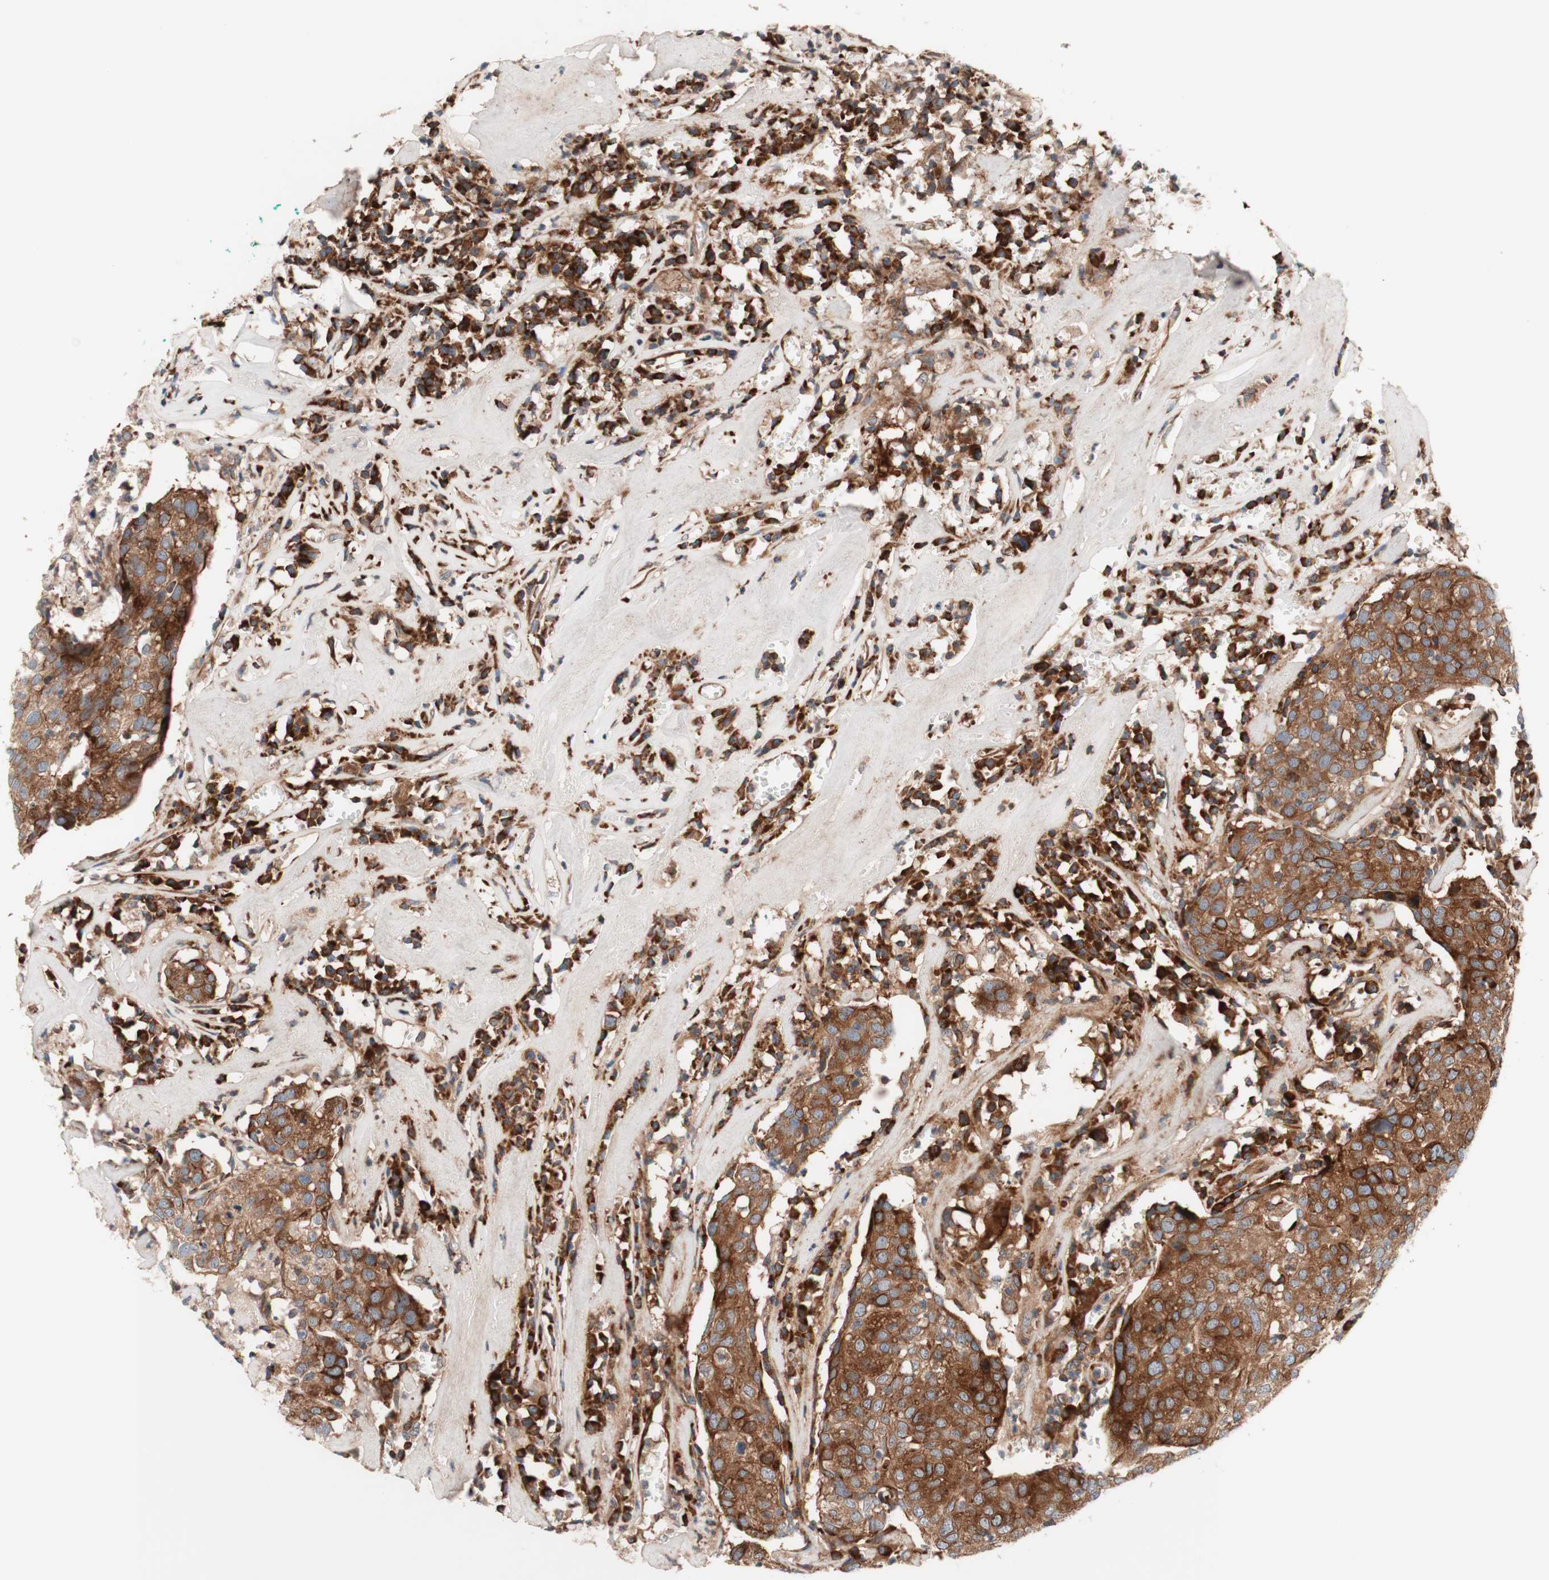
{"staining": {"intensity": "moderate", "quantity": ">75%", "location": "cytoplasmic/membranous"}, "tissue": "head and neck cancer", "cell_type": "Tumor cells", "image_type": "cancer", "snomed": [{"axis": "morphology", "description": "Adenocarcinoma, NOS"}, {"axis": "topography", "description": "Salivary gland"}, {"axis": "topography", "description": "Head-Neck"}], "caption": "Head and neck cancer (adenocarcinoma) stained with a brown dye displays moderate cytoplasmic/membranous positive positivity in about >75% of tumor cells.", "gene": "CCN4", "patient": {"sex": "female", "age": 65}}